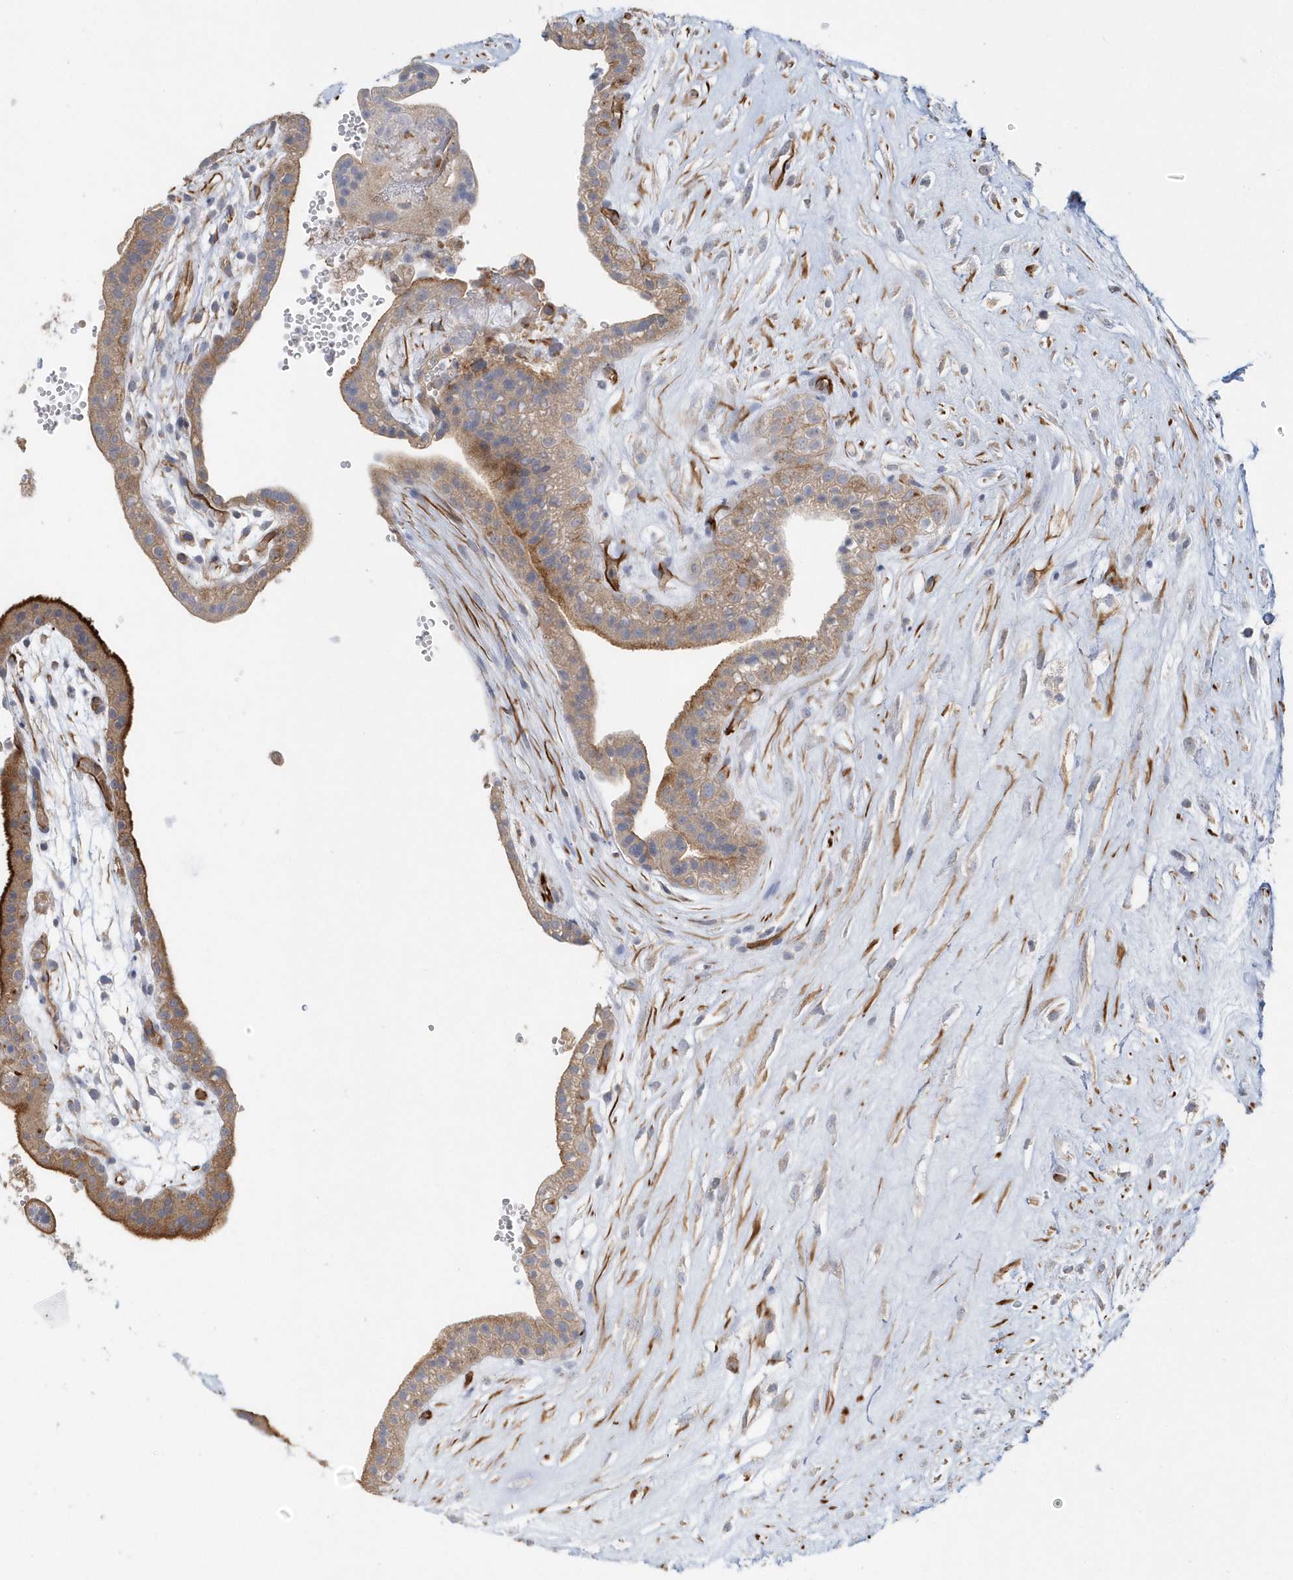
{"staining": {"intensity": "moderate", "quantity": "<25%", "location": "cytoplasmic/membranous"}, "tissue": "placenta", "cell_type": "Trophoblastic cells", "image_type": "normal", "snomed": [{"axis": "morphology", "description": "Normal tissue, NOS"}, {"axis": "topography", "description": "Placenta"}], "caption": "Trophoblastic cells display low levels of moderate cytoplasmic/membranous positivity in approximately <25% of cells in normal human placenta.", "gene": "RAB17", "patient": {"sex": "female", "age": 18}}